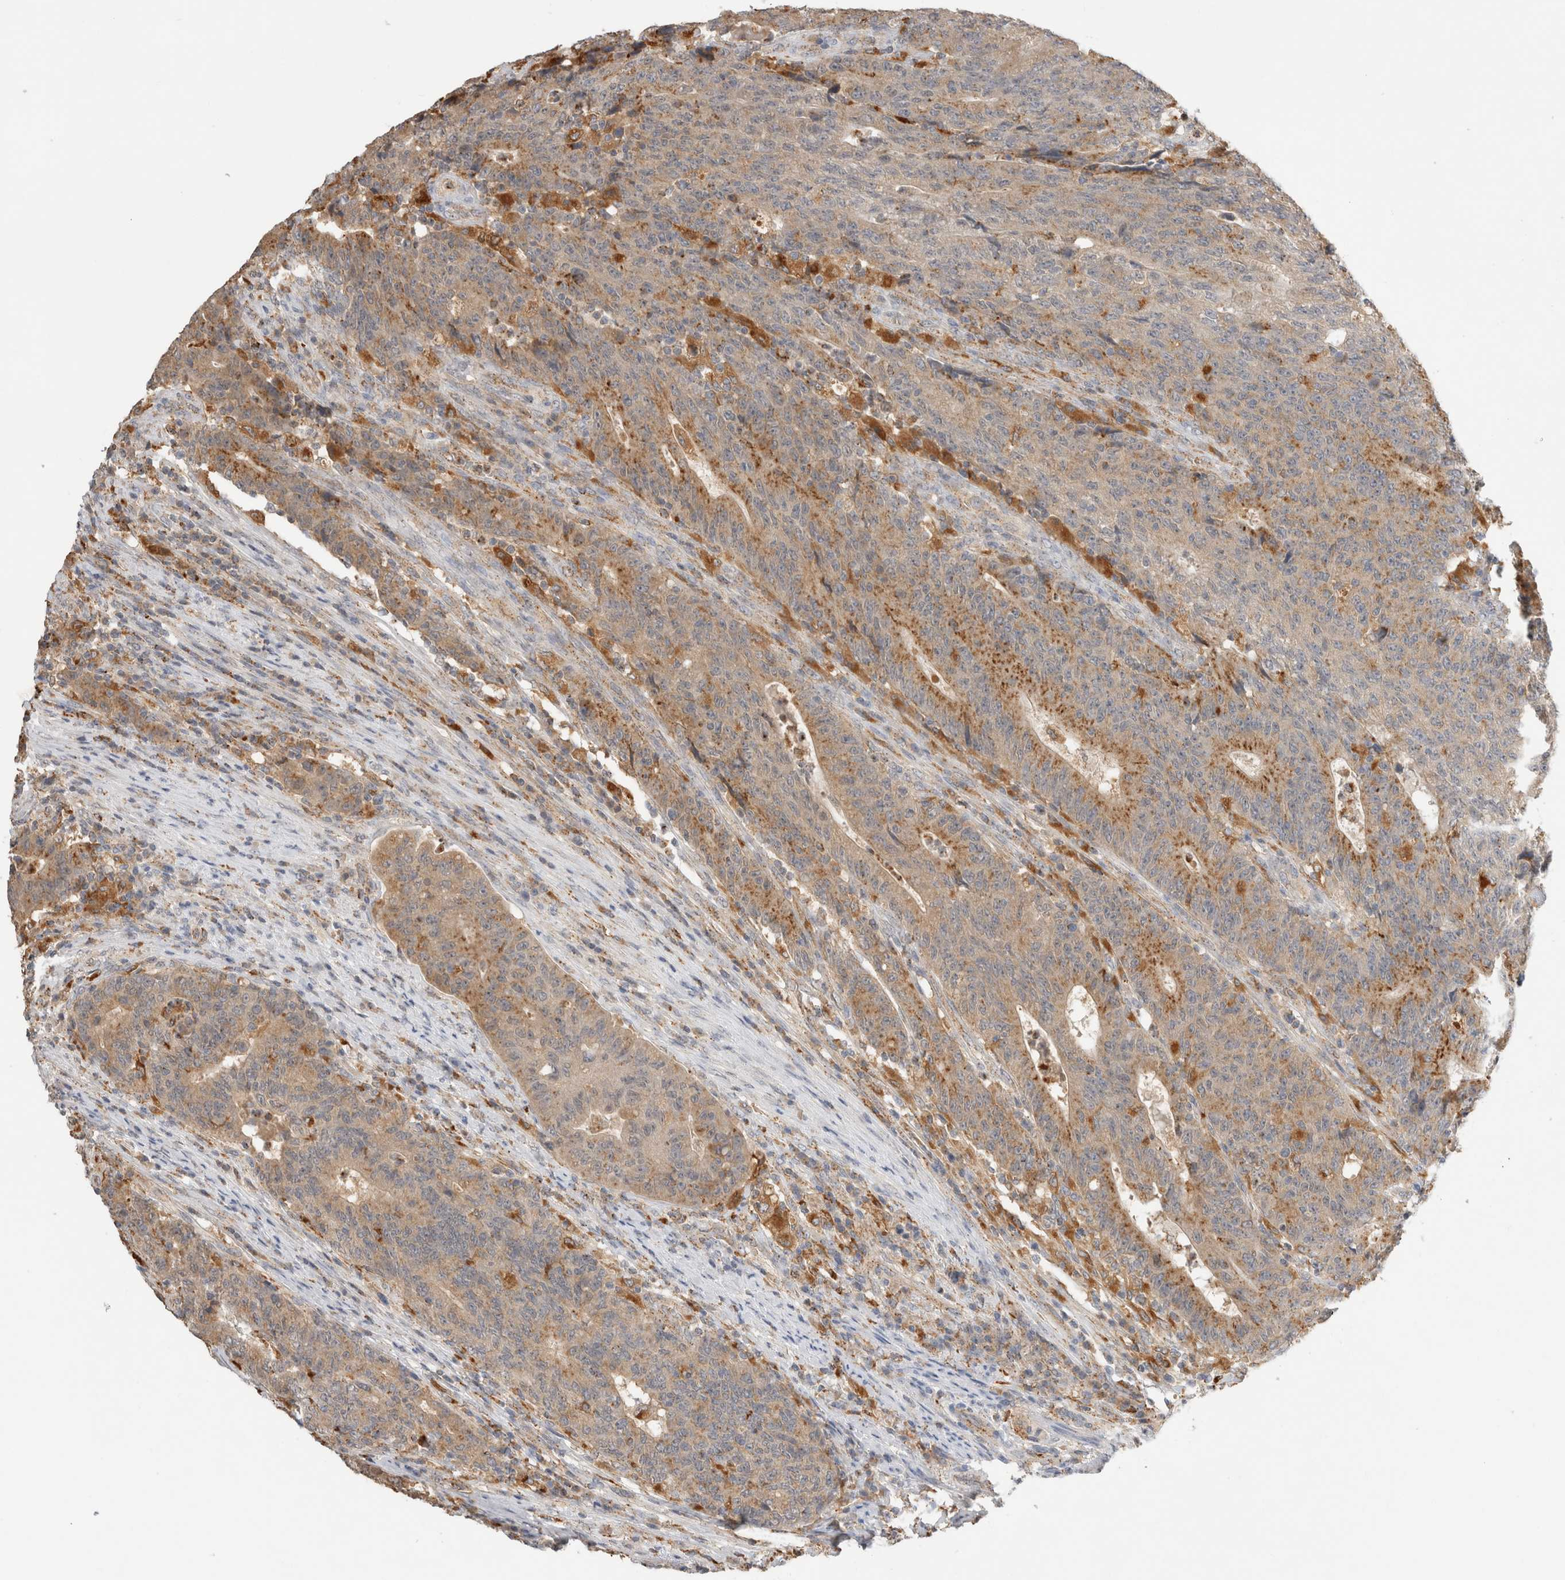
{"staining": {"intensity": "moderate", "quantity": ">75%", "location": "cytoplasmic/membranous"}, "tissue": "colorectal cancer", "cell_type": "Tumor cells", "image_type": "cancer", "snomed": [{"axis": "morphology", "description": "Normal tissue, NOS"}, {"axis": "morphology", "description": "Adenocarcinoma, NOS"}, {"axis": "topography", "description": "Colon"}], "caption": "Brown immunohistochemical staining in colorectal cancer (adenocarcinoma) displays moderate cytoplasmic/membranous positivity in approximately >75% of tumor cells.", "gene": "GNS", "patient": {"sex": "female", "age": 75}}